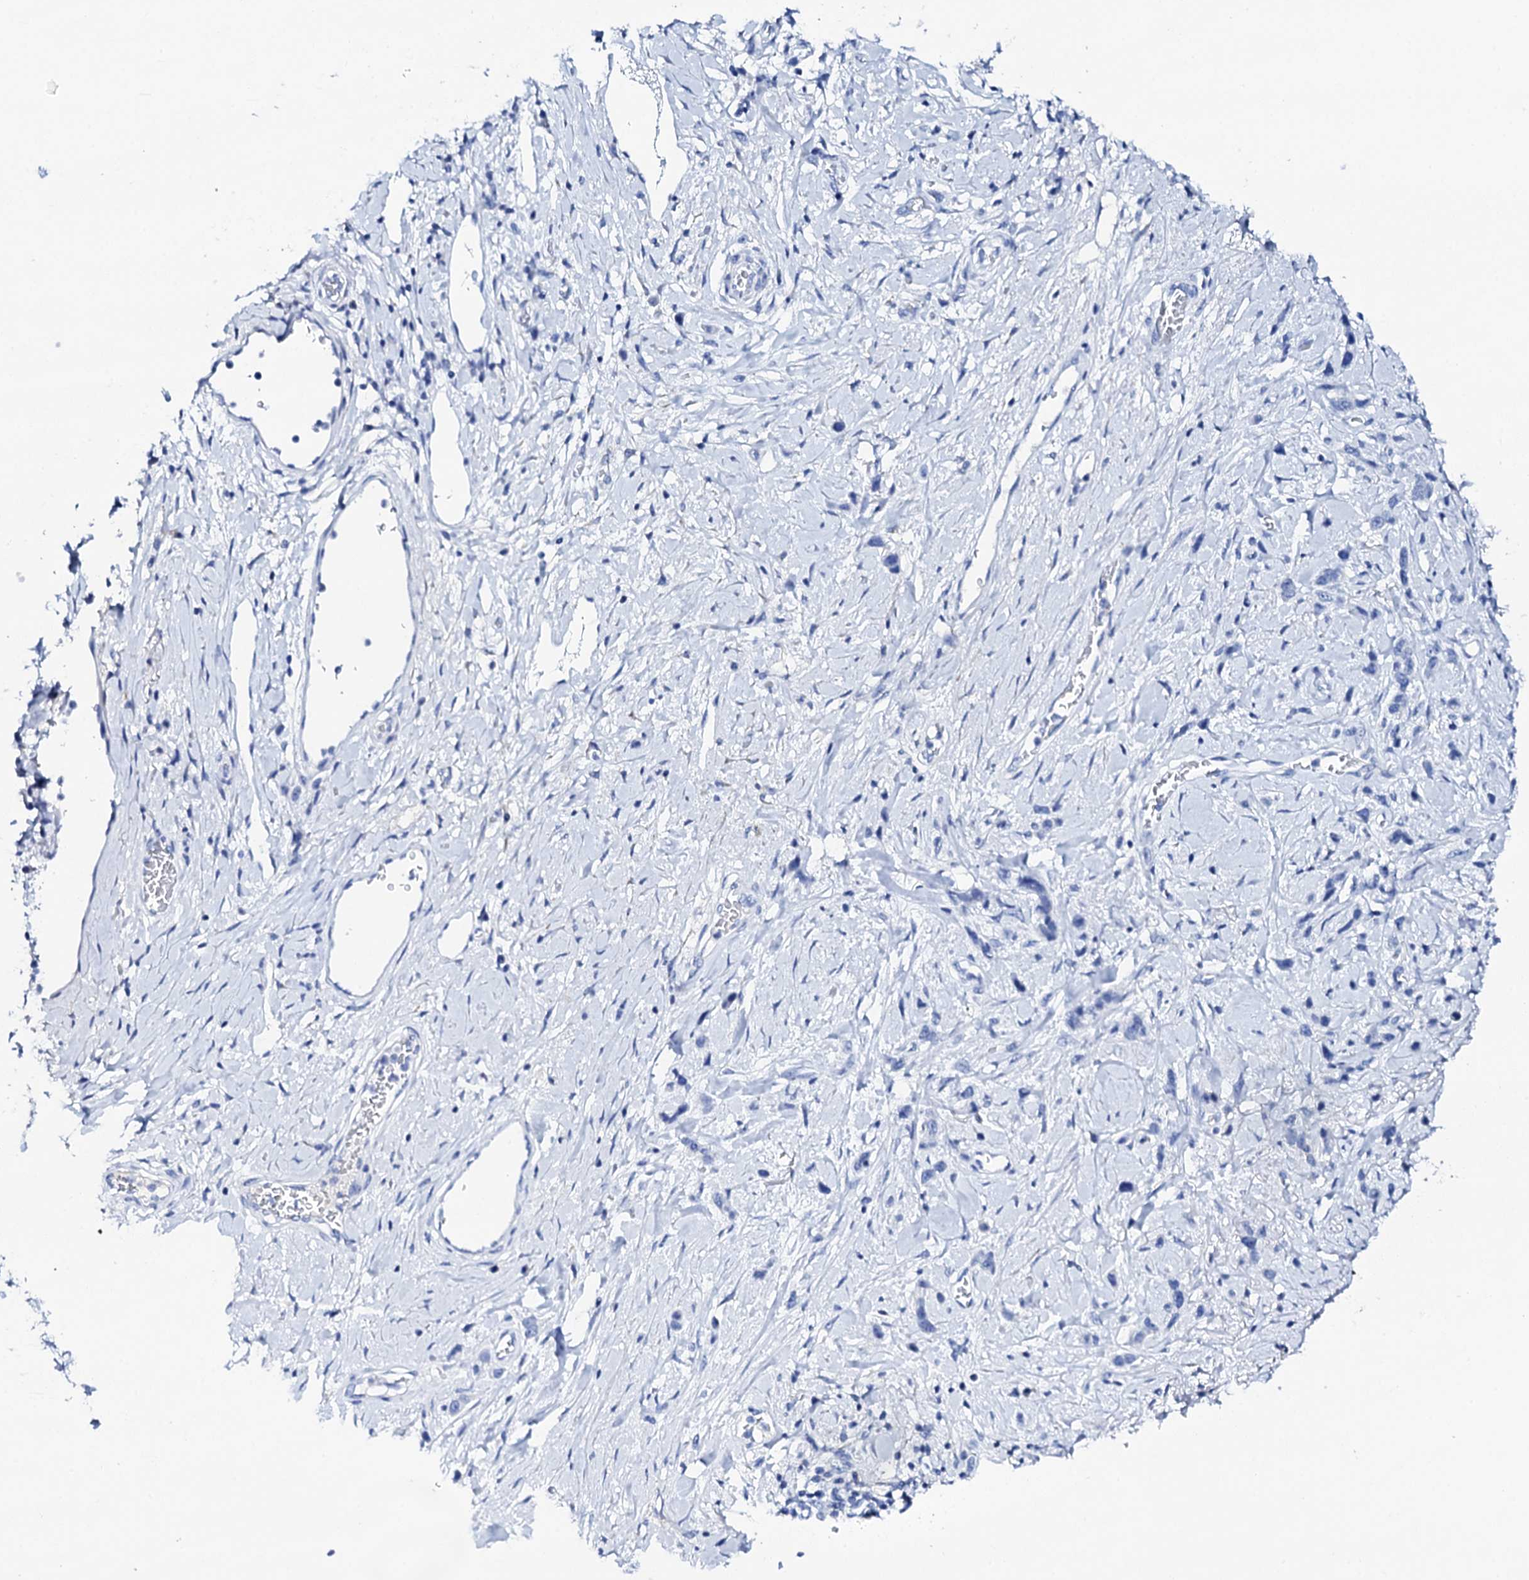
{"staining": {"intensity": "negative", "quantity": "none", "location": "none"}, "tissue": "stomach cancer", "cell_type": "Tumor cells", "image_type": "cancer", "snomed": [{"axis": "morphology", "description": "Adenocarcinoma, NOS"}, {"axis": "morphology", "description": "Adenocarcinoma, High grade"}, {"axis": "topography", "description": "Stomach, upper"}, {"axis": "topography", "description": "Stomach, lower"}], "caption": "Histopathology image shows no protein staining in tumor cells of adenocarcinoma (stomach) tissue.", "gene": "FBXL16", "patient": {"sex": "female", "age": 65}}